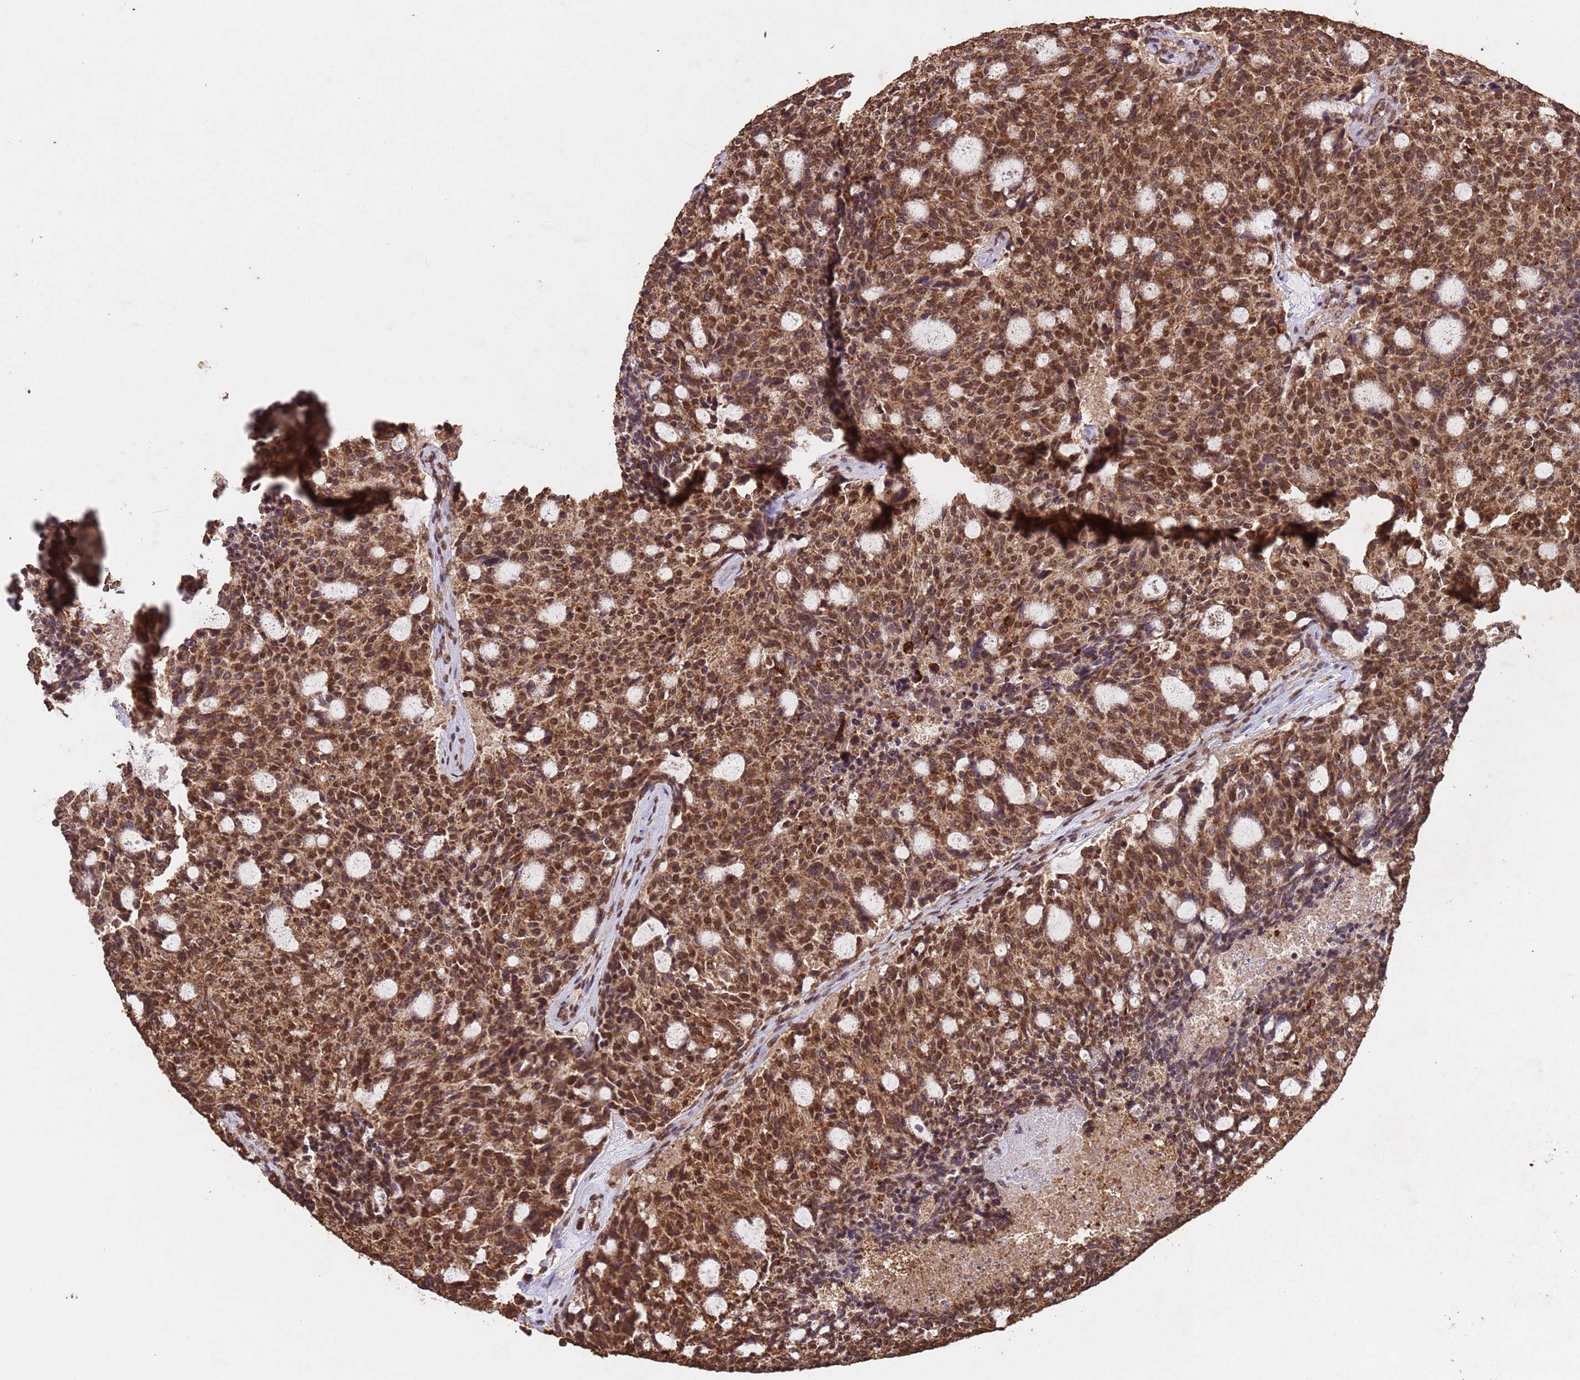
{"staining": {"intensity": "moderate", "quantity": ">75%", "location": "cytoplasmic/membranous,nuclear"}, "tissue": "carcinoid", "cell_type": "Tumor cells", "image_type": "cancer", "snomed": [{"axis": "morphology", "description": "Carcinoid, malignant, NOS"}, {"axis": "topography", "description": "Pancreas"}], "caption": "High-power microscopy captured an immunohistochemistry (IHC) image of carcinoid (malignant), revealing moderate cytoplasmic/membranous and nuclear expression in about >75% of tumor cells.", "gene": "HDAC10", "patient": {"sex": "female", "age": 54}}